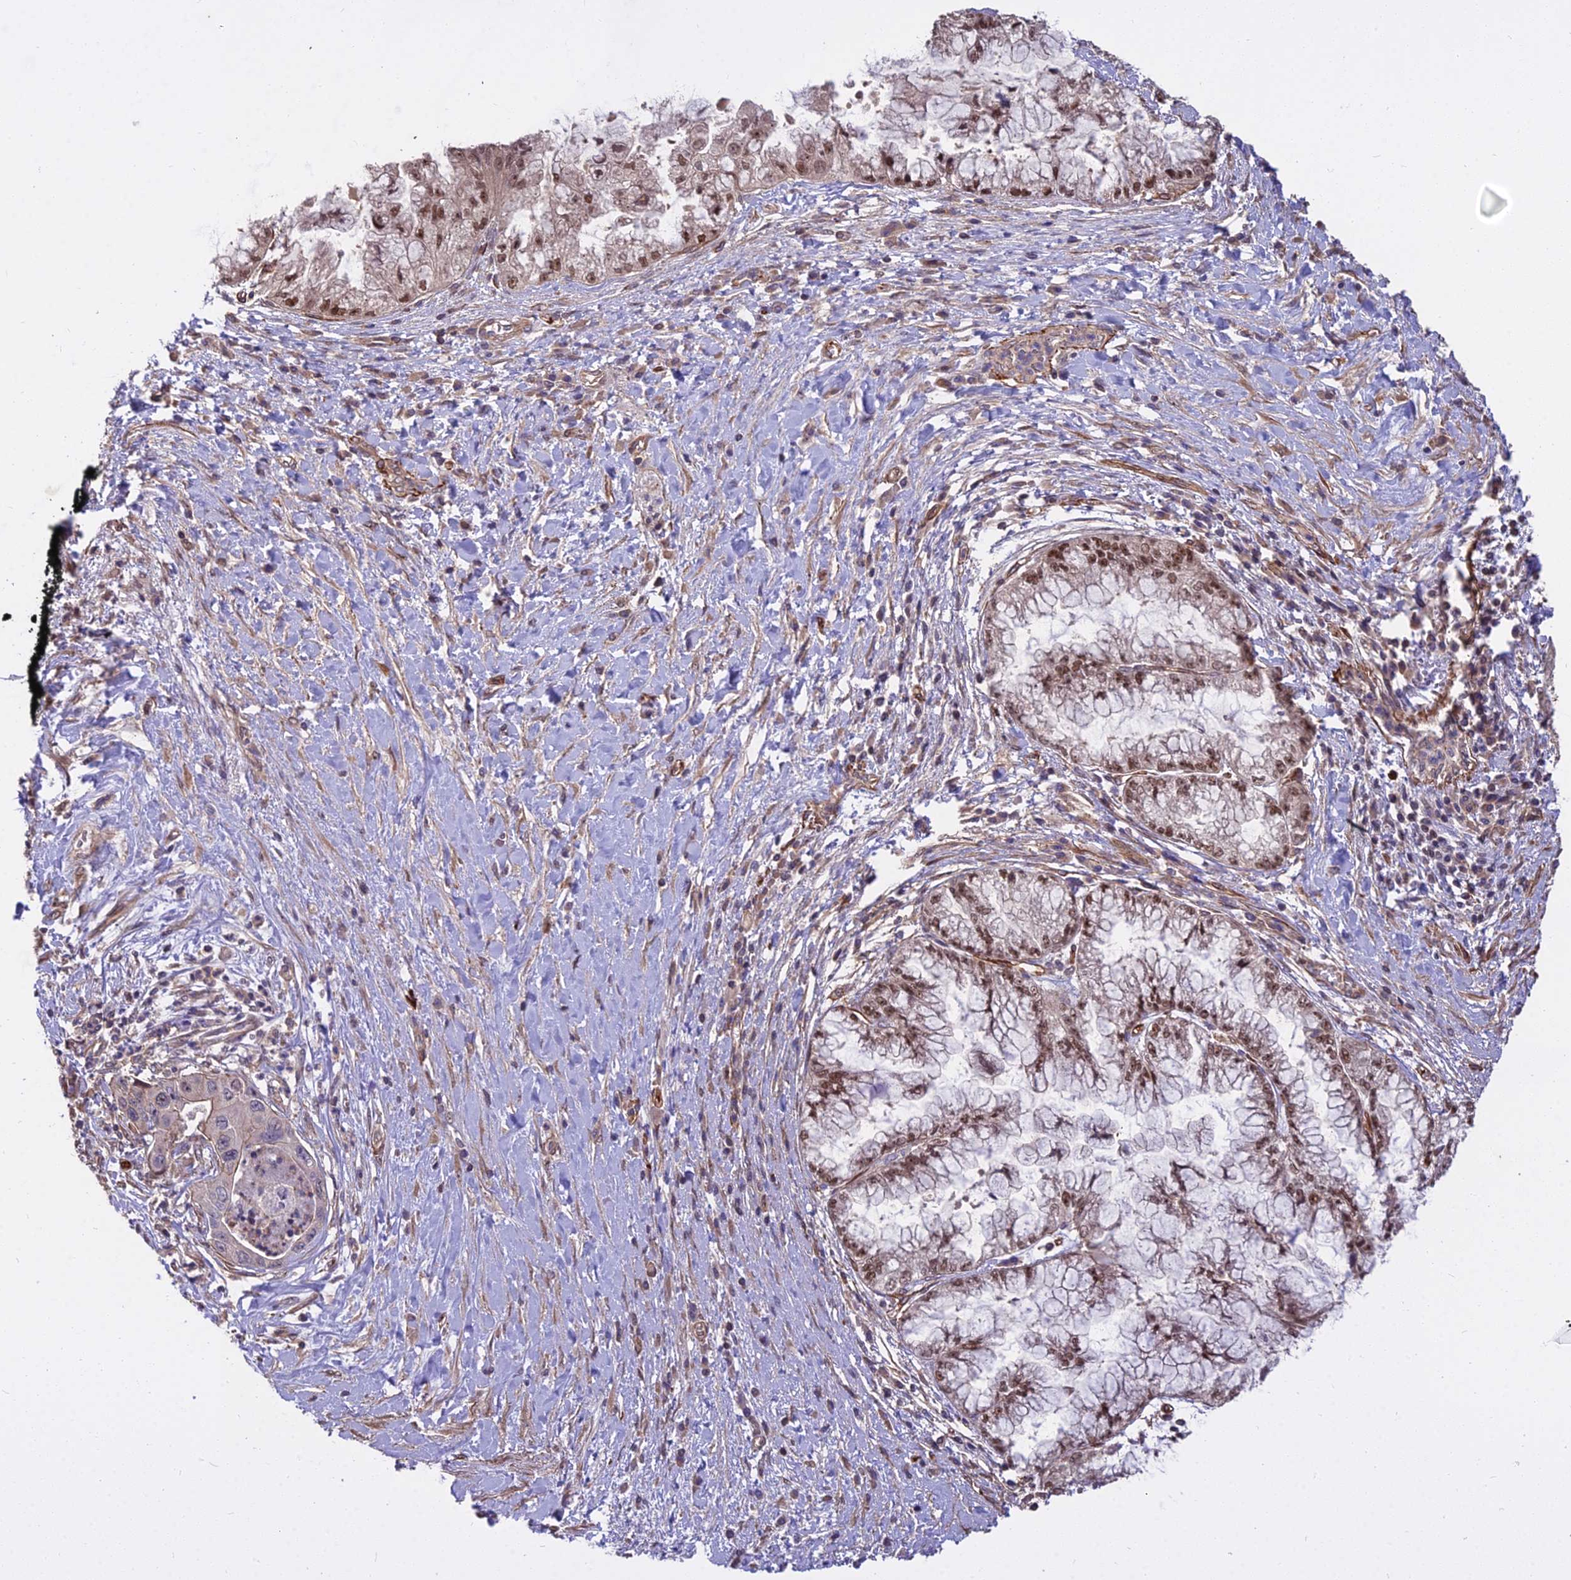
{"staining": {"intensity": "moderate", "quantity": ">75%", "location": "nuclear"}, "tissue": "pancreatic cancer", "cell_type": "Tumor cells", "image_type": "cancer", "snomed": [{"axis": "morphology", "description": "Adenocarcinoma, NOS"}, {"axis": "topography", "description": "Pancreas"}], "caption": "Tumor cells display moderate nuclear positivity in about >75% of cells in adenocarcinoma (pancreatic). The staining was performed using DAB to visualize the protein expression in brown, while the nuclei were stained in blue with hematoxylin (Magnification: 20x).", "gene": "TCEA3", "patient": {"sex": "male", "age": 73}}